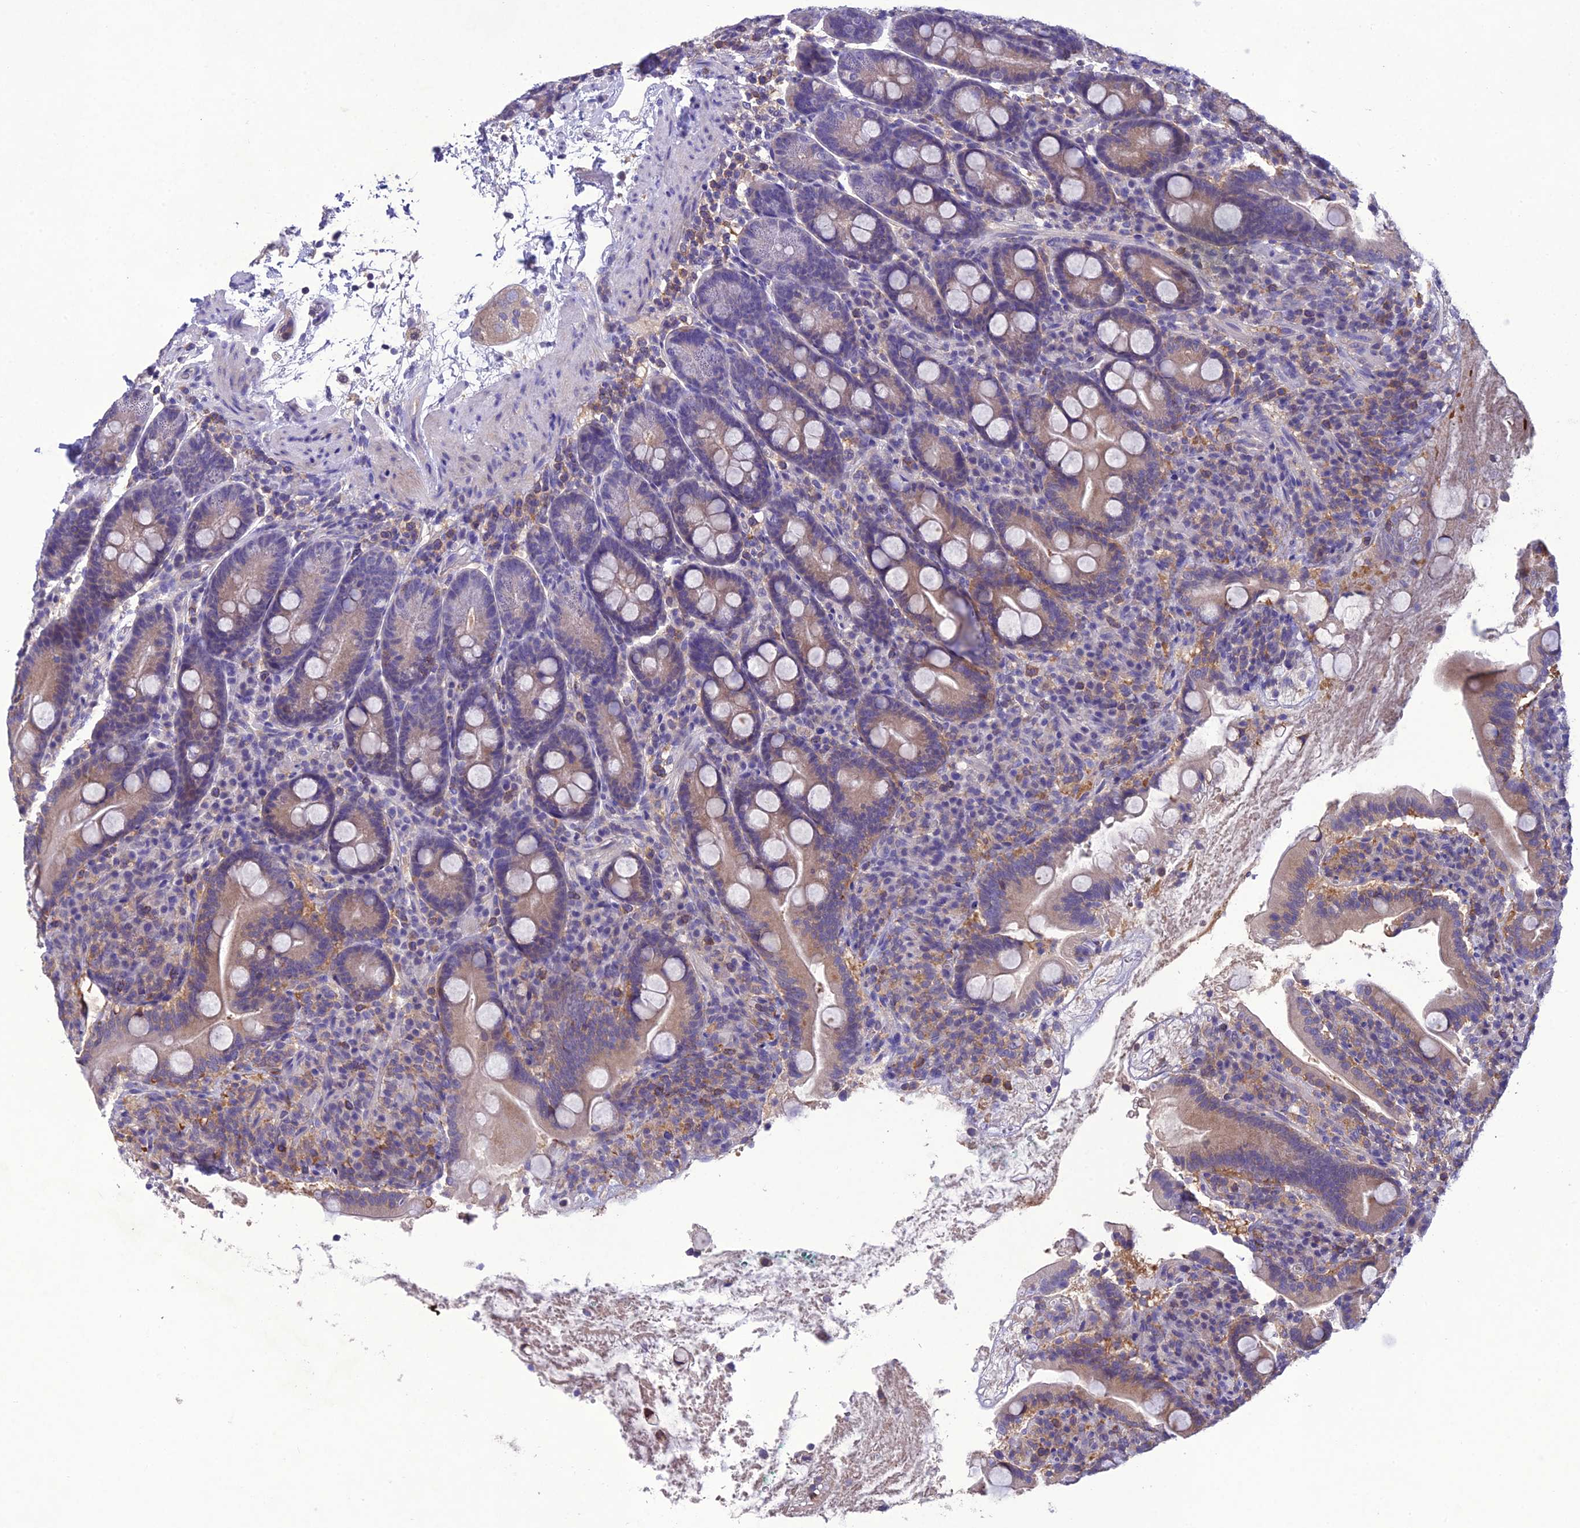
{"staining": {"intensity": "moderate", "quantity": "<25%", "location": "cytoplasmic/membranous"}, "tissue": "duodenum", "cell_type": "Glandular cells", "image_type": "normal", "snomed": [{"axis": "morphology", "description": "Normal tissue, NOS"}, {"axis": "topography", "description": "Duodenum"}], "caption": "This photomicrograph shows IHC staining of normal duodenum, with low moderate cytoplasmic/membranous staining in approximately <25% of glandular cells.", "gene": "SNX24", "patient": {"sex": "male", "age": 35}}